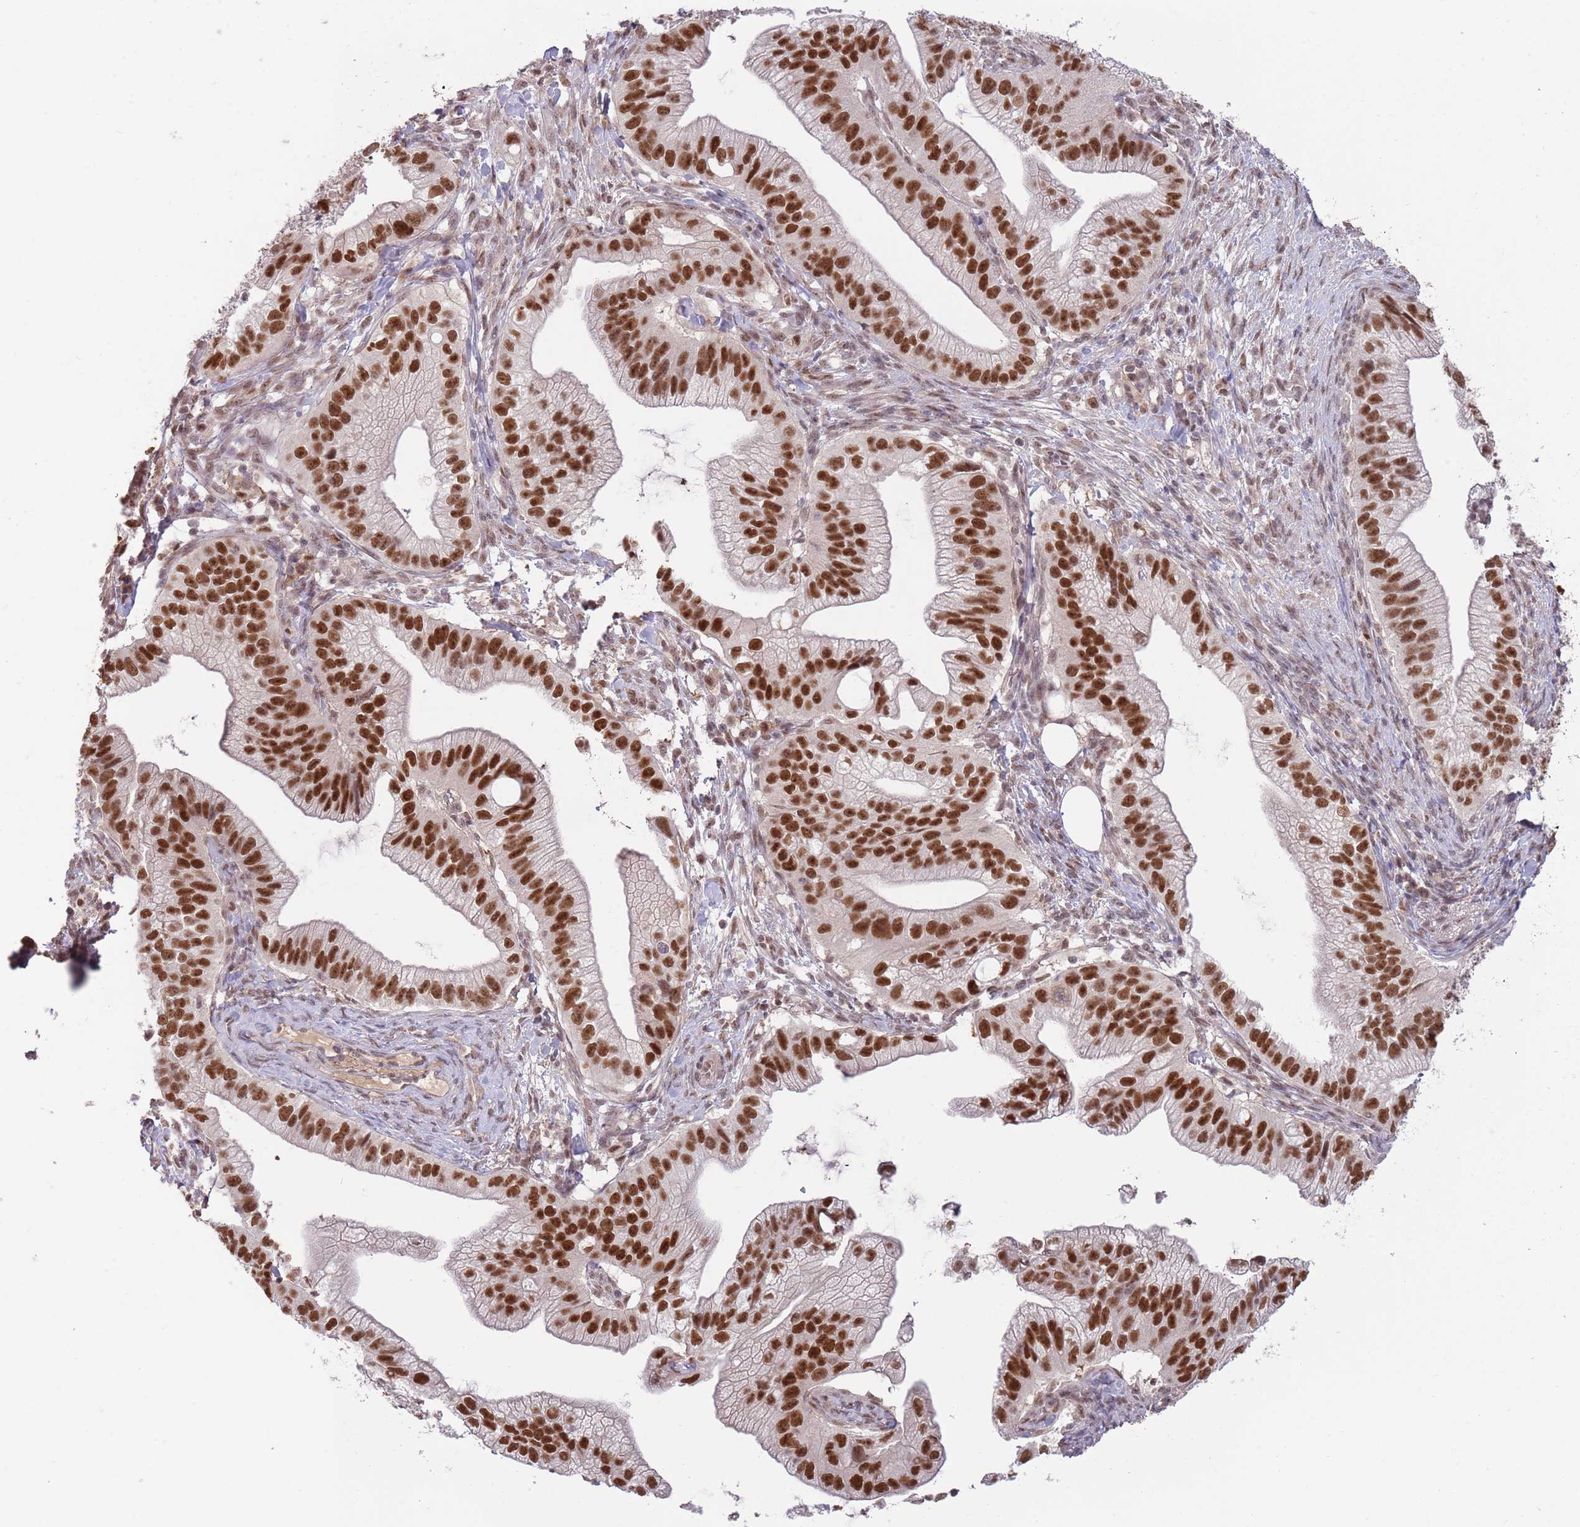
{"staining": {"intensity": "strong", "quantity": ">75%", "location": "nuclear"}, "tissue": "pancreatic cancer", "cell_type": "Tumor cells", "image_type": "cancer", "snomed": [{"axis": "morphology", "description": "Adenocarcinoma, NOS"}, {"axis": "topography", "description": "Pancreas"}], "caption": "There is high levels of strong nuclear expression in tumor cells of pancreatic adenocarcinoma, as demonstrated by immunohistochemical staining (brown color).", "gene": "ZBTB7A", "patient": {"sex": "male", "age": 70}}